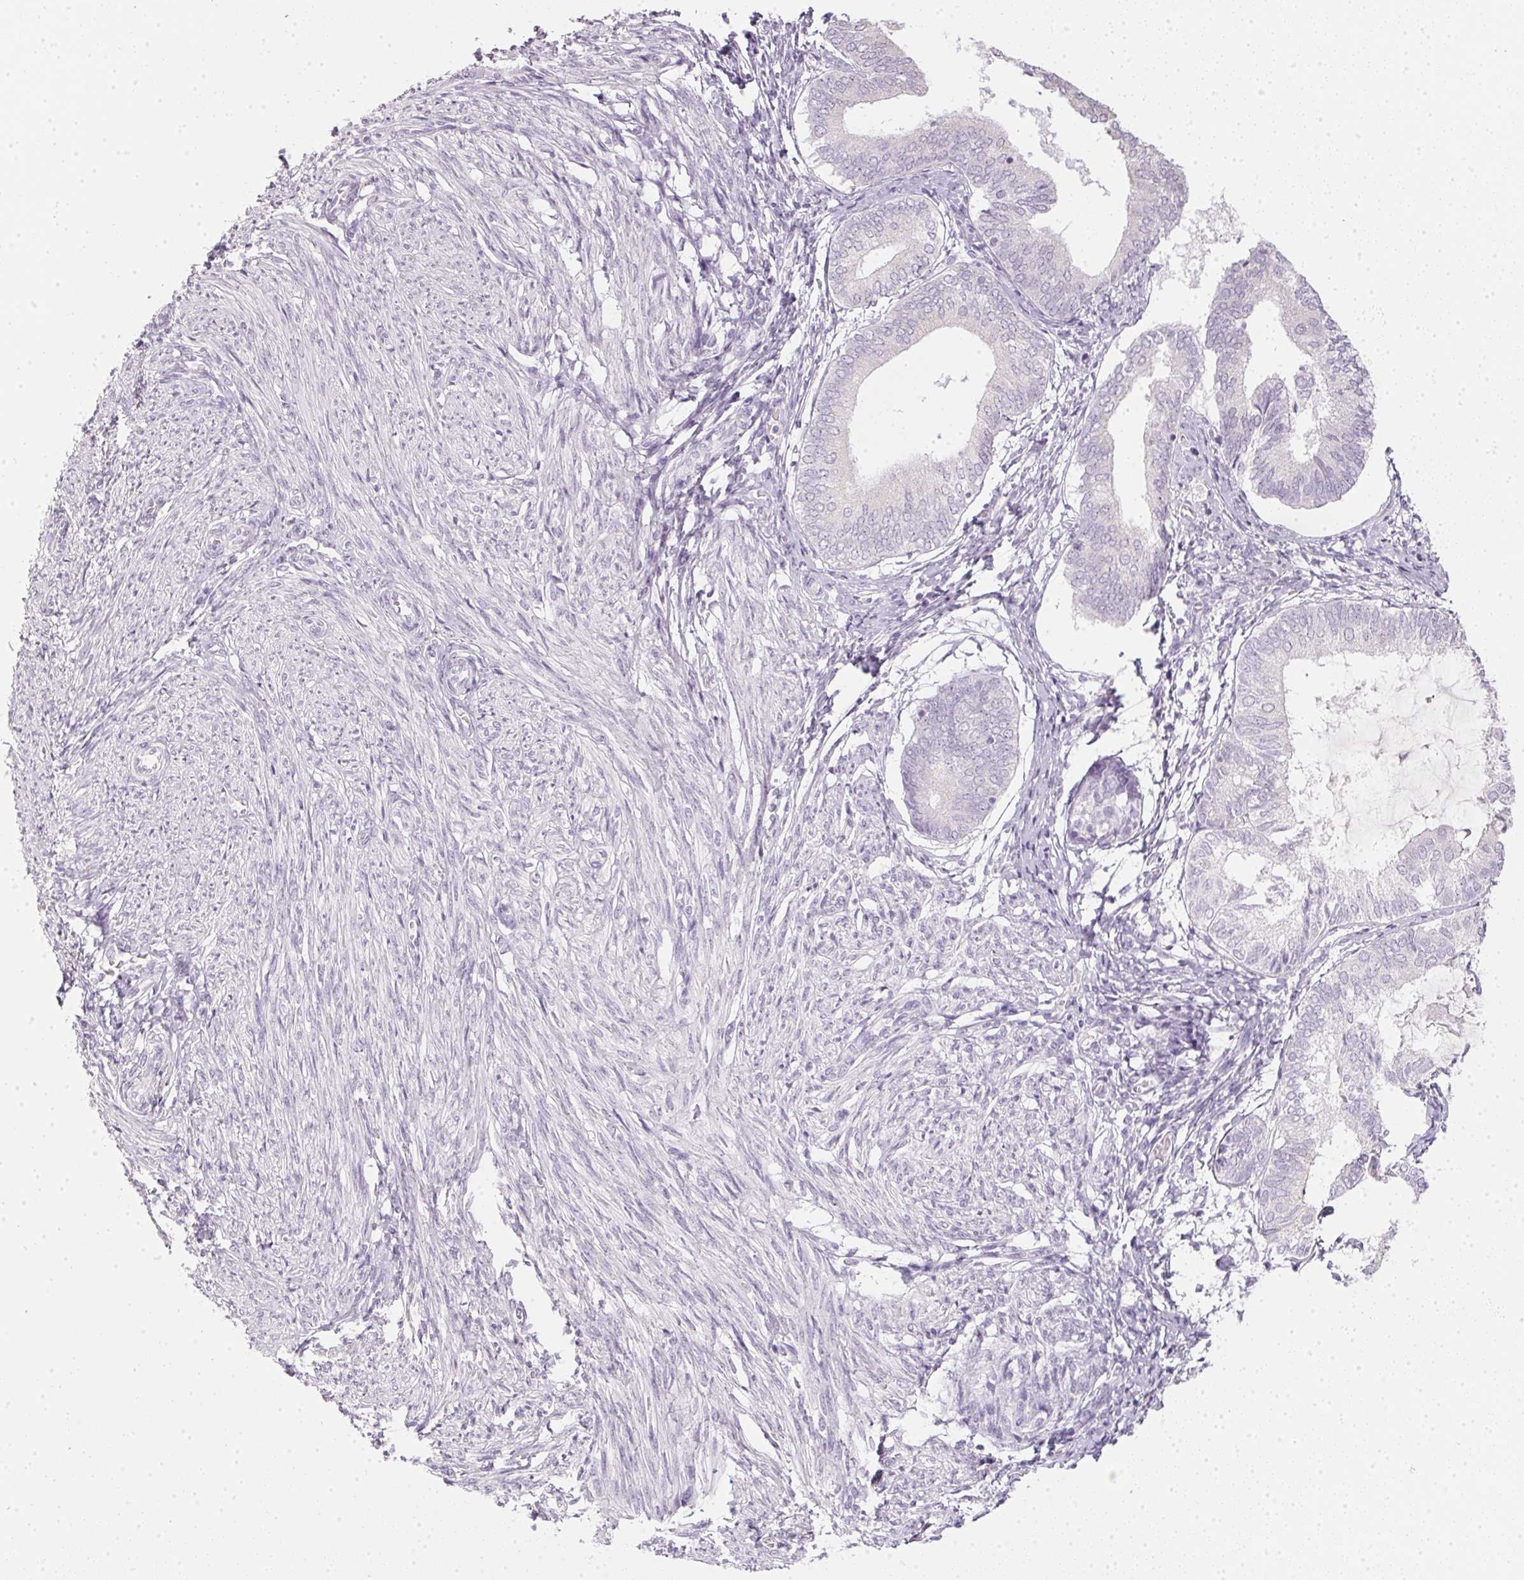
{"staining": {"intensity": "negative", "quantity": "none", "location": "none"}, "tissue": "endometrium", "cell_type": "Cells in endometrial stroma", "image_type": "normal", "snomed": [{"axis": "morphology", "description": "Normal tissue, NOS"}, {"axis": "topography", "description": "Endometrium"}], "caption": "This micrograph is of unremarkable endometrium stained with immunohistochemistry to label a protein in brown with the nuclei are counter-stained blue. There is no positivity in cells in endometrial stroma. (Brightfield microscopy of DAB IHC at high magnification).", "gene": "TMEM72", "patient": {"sex": "female", "age": 50}}